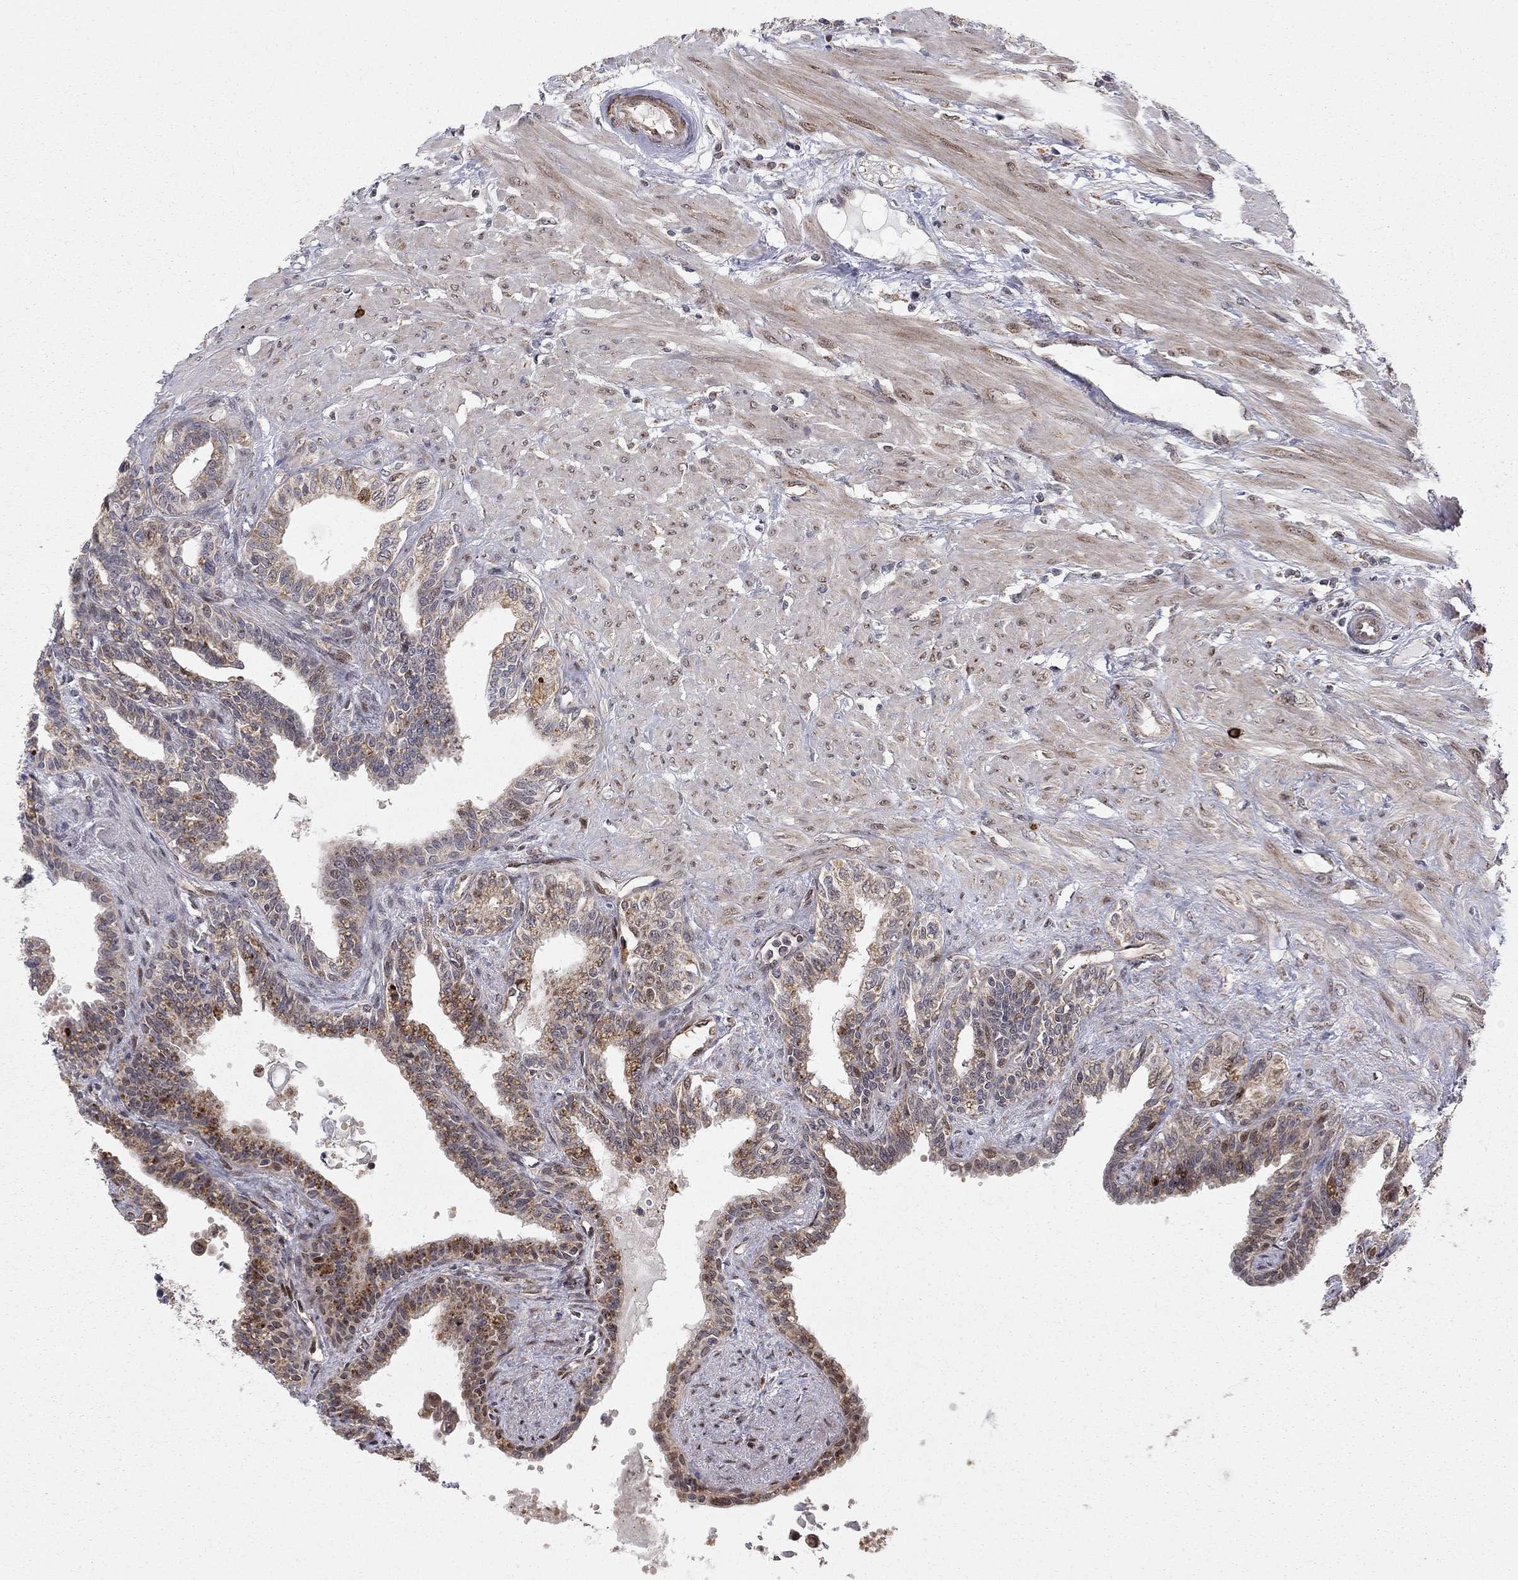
{"staining": {"intensity": "moderate", "quantity": "25%-75%", "location": "cytoplasmic/membranous,nuclear"}, "tissue": "seminal vesicle", "cell_type": "Glandular cells", "image_type": "normal", "snomed": [{"axis": "morphology", "description": "Normal tissue, NOS"}, {"axis": "morphology", "description": "Urothelial carcinoma, NOS"}, {"axis": "topography", "description": "Urinary bladder"}, {"axis": "topography", "description": "Seminal veicle"}], "caption": "DAB (3,3'-diaminobenzidine) immunohistochemical staining of benign human seminal vesicle demonstrates moderate cytoplasmic/membranous,nuclear protein expression in about 25%-75% of glandular cells.", "gene": "ELOB", "patient": {"sex": "male", "age": 76}}